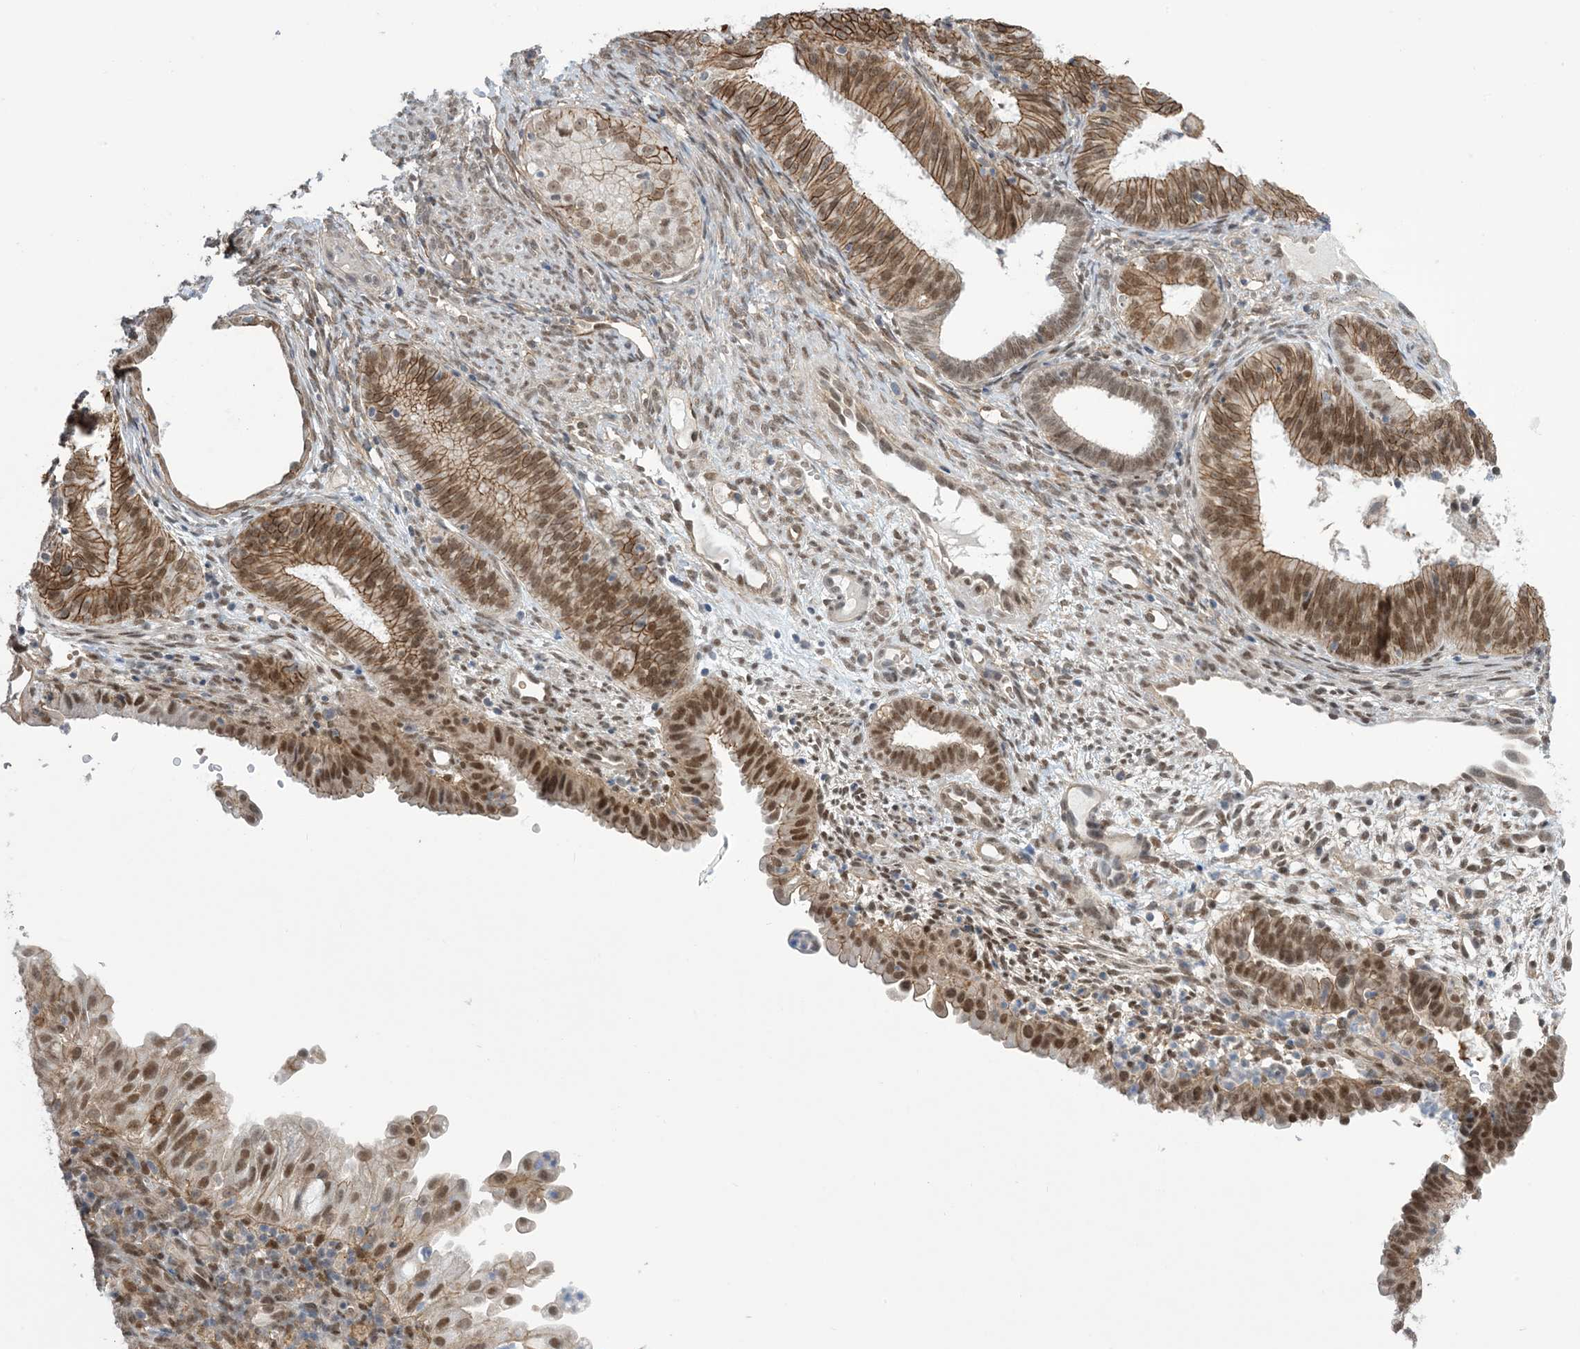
{"staining": {"intensity": "moderate", "quantity": ">75%", "location": "cytoplasmic/membranous,nuclear"}, "tissue": "endometrial cancer", "cell_type": "Tumor cells", "image_type": "cancer", "snomed": [{"axis": "morphology", "description": "Adenocarcinoma, NOS"}, {"axis": "topography", "description": "Endometrium"}], "caption": "IHC histopathology image of neoplastic tissue: human endometrial cancer stained using immunohistochemistry demonstrates medium levels of moderate protein expression localized specifically in the cytoplasmic/membranous and nuclear of tumor cells, appearing as a cytoplasmic/membranous and nuclear brown color.", "gene": "ZNF8", "patient": {"sex": "female", "age": 51}}